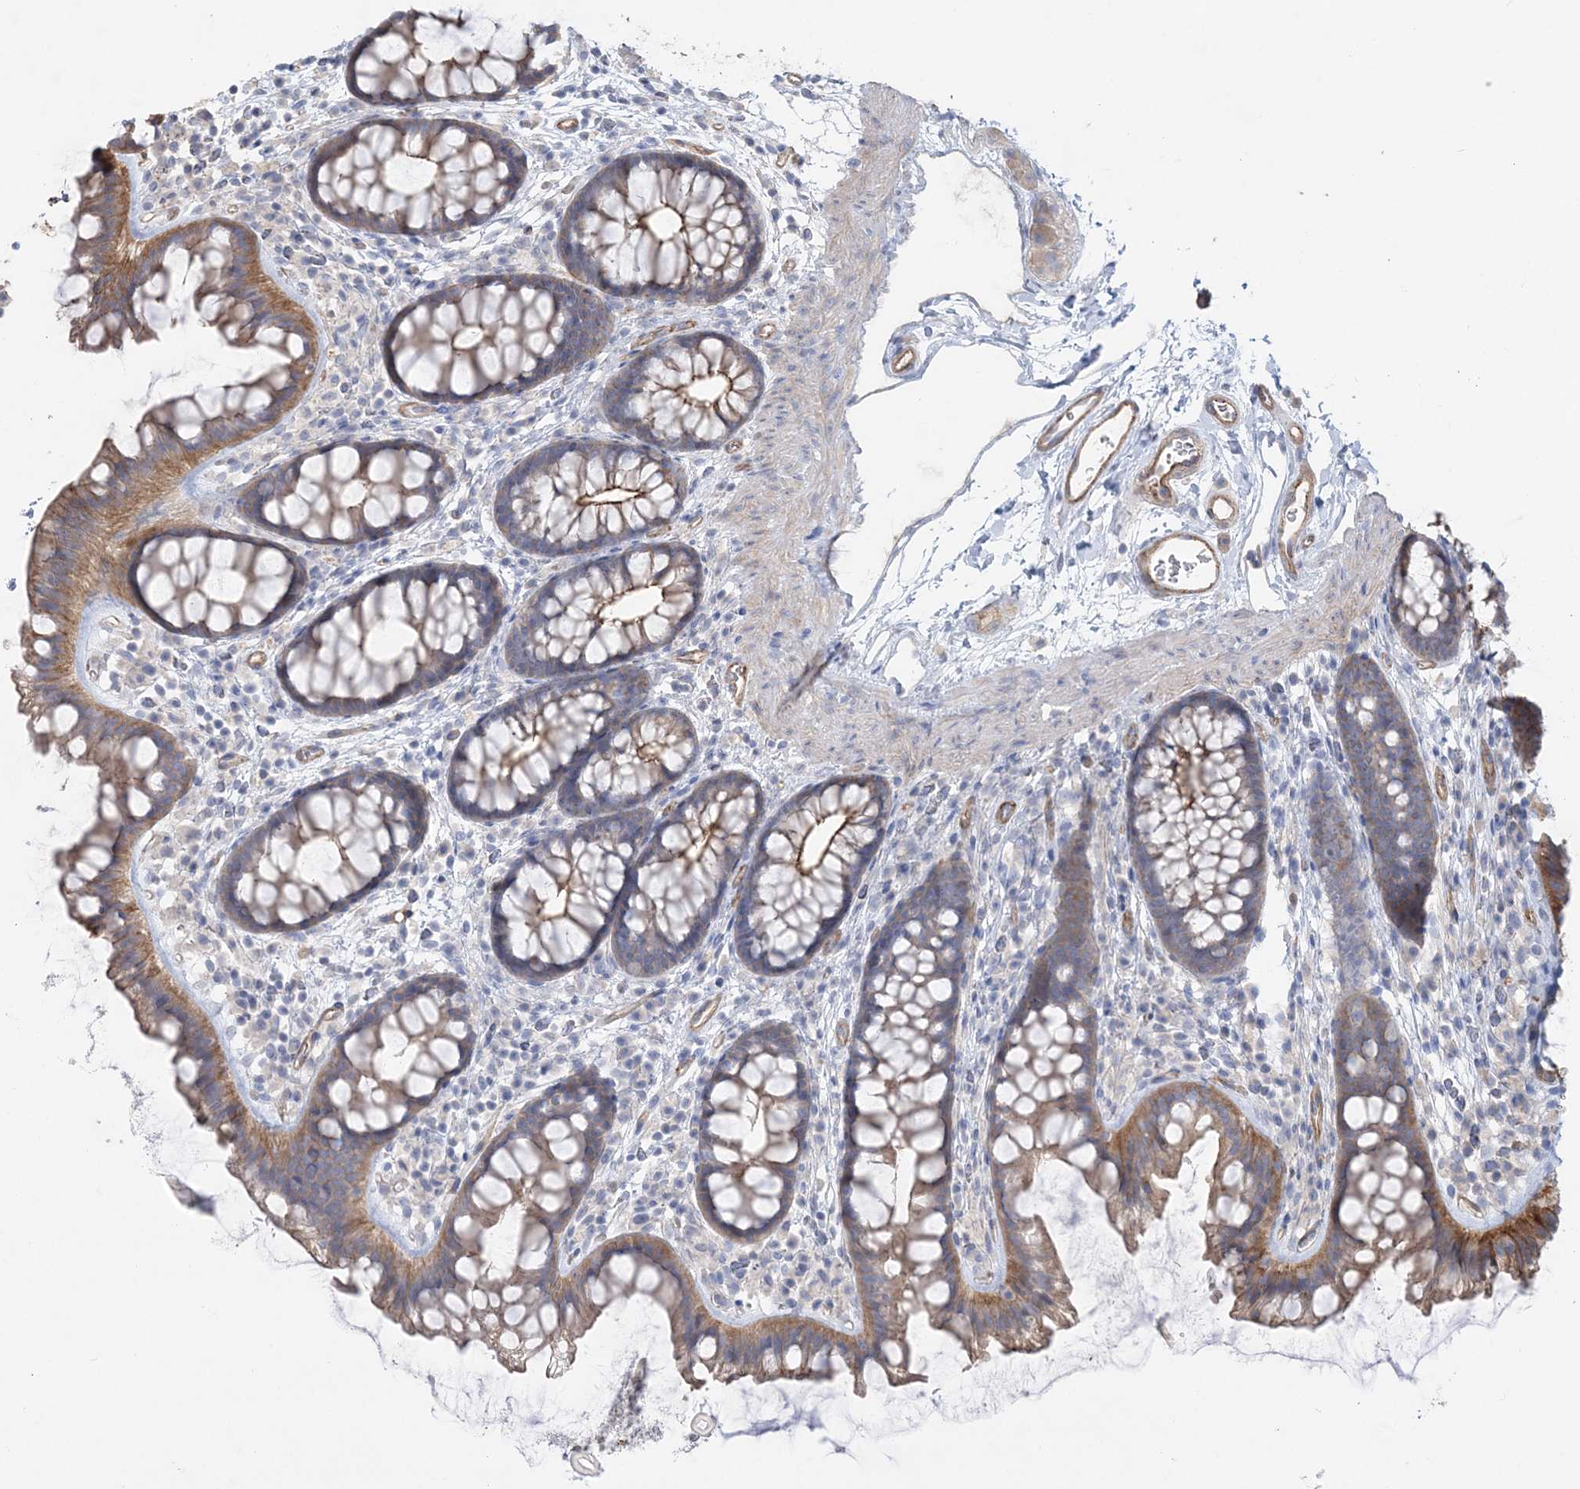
{"staining": {"intensity": "moderate", "quantity": "25%-75%", "location": "cytoplasmic/membranous"}, "tissue": "colon", "cell_type": "Endothelial cells", "image_type": "normal", "snomed": [{"axis": "morphology", "description": "Normal tissue, NOS"}, {"axis": "topography", "description": "Colon"}], "caption": "A high-resolution micrograph shows immunohistochemistry (IHC) staining of normal colon, which demonstrates moderate cytoplasmic/membranous expression in about 25%-75% of endothelial cells.", "gene": "PIGC", "patient": {"sex": "female", "age": 62}}